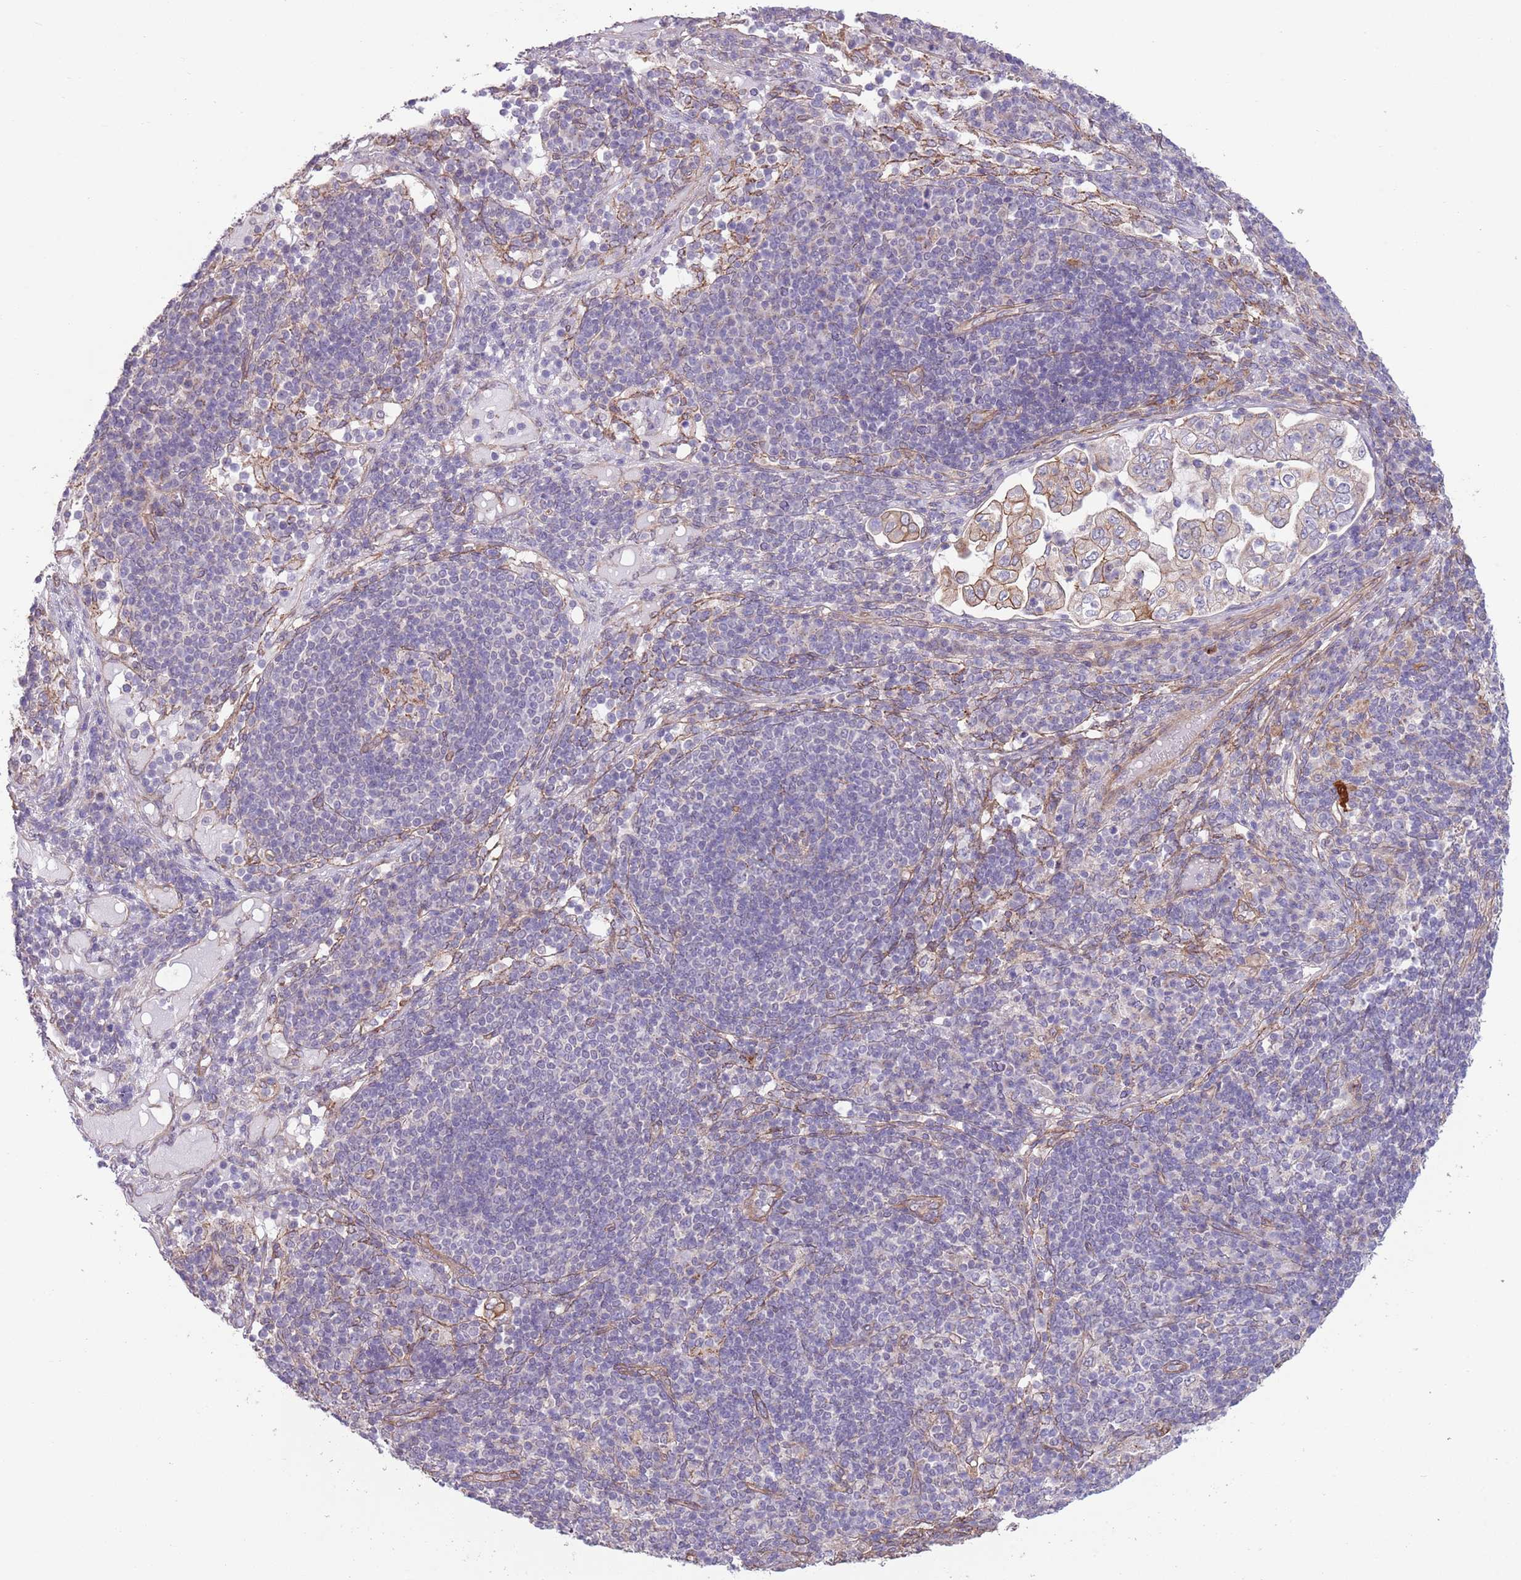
{"staining": {"intensity": "moderate", "quantity": "25%-75%", "location": "cytoplasmic/membranous"}, "tissue": "pancreatic cancer", "cell_type": "Tumor cells", "image_type": "cancer", "snomed": [{"axis": "morphology", "description": "Normal tissue, NOS"}, {"axis": "morphology", "description": "Adenocarcinoma, NOS"}, {"axis": "topography", "description": "Lymph node"}, {"axis": "topography", "description": "Pancreas"}], "caption": "Immunohistochemistry (IHC) photomicrograph of neoplastic tissue: adenocarcinoma (pancreatic) stained using immunohistochemistry reveals medium levels of moderate protein expression localized specifically in the cytoplasmic/membranous of tumor cells, appearing as a cytoplasmic/membranous brown color.", "gene": "CREBZF", "patient": {"sex": "female", "age": 67}}